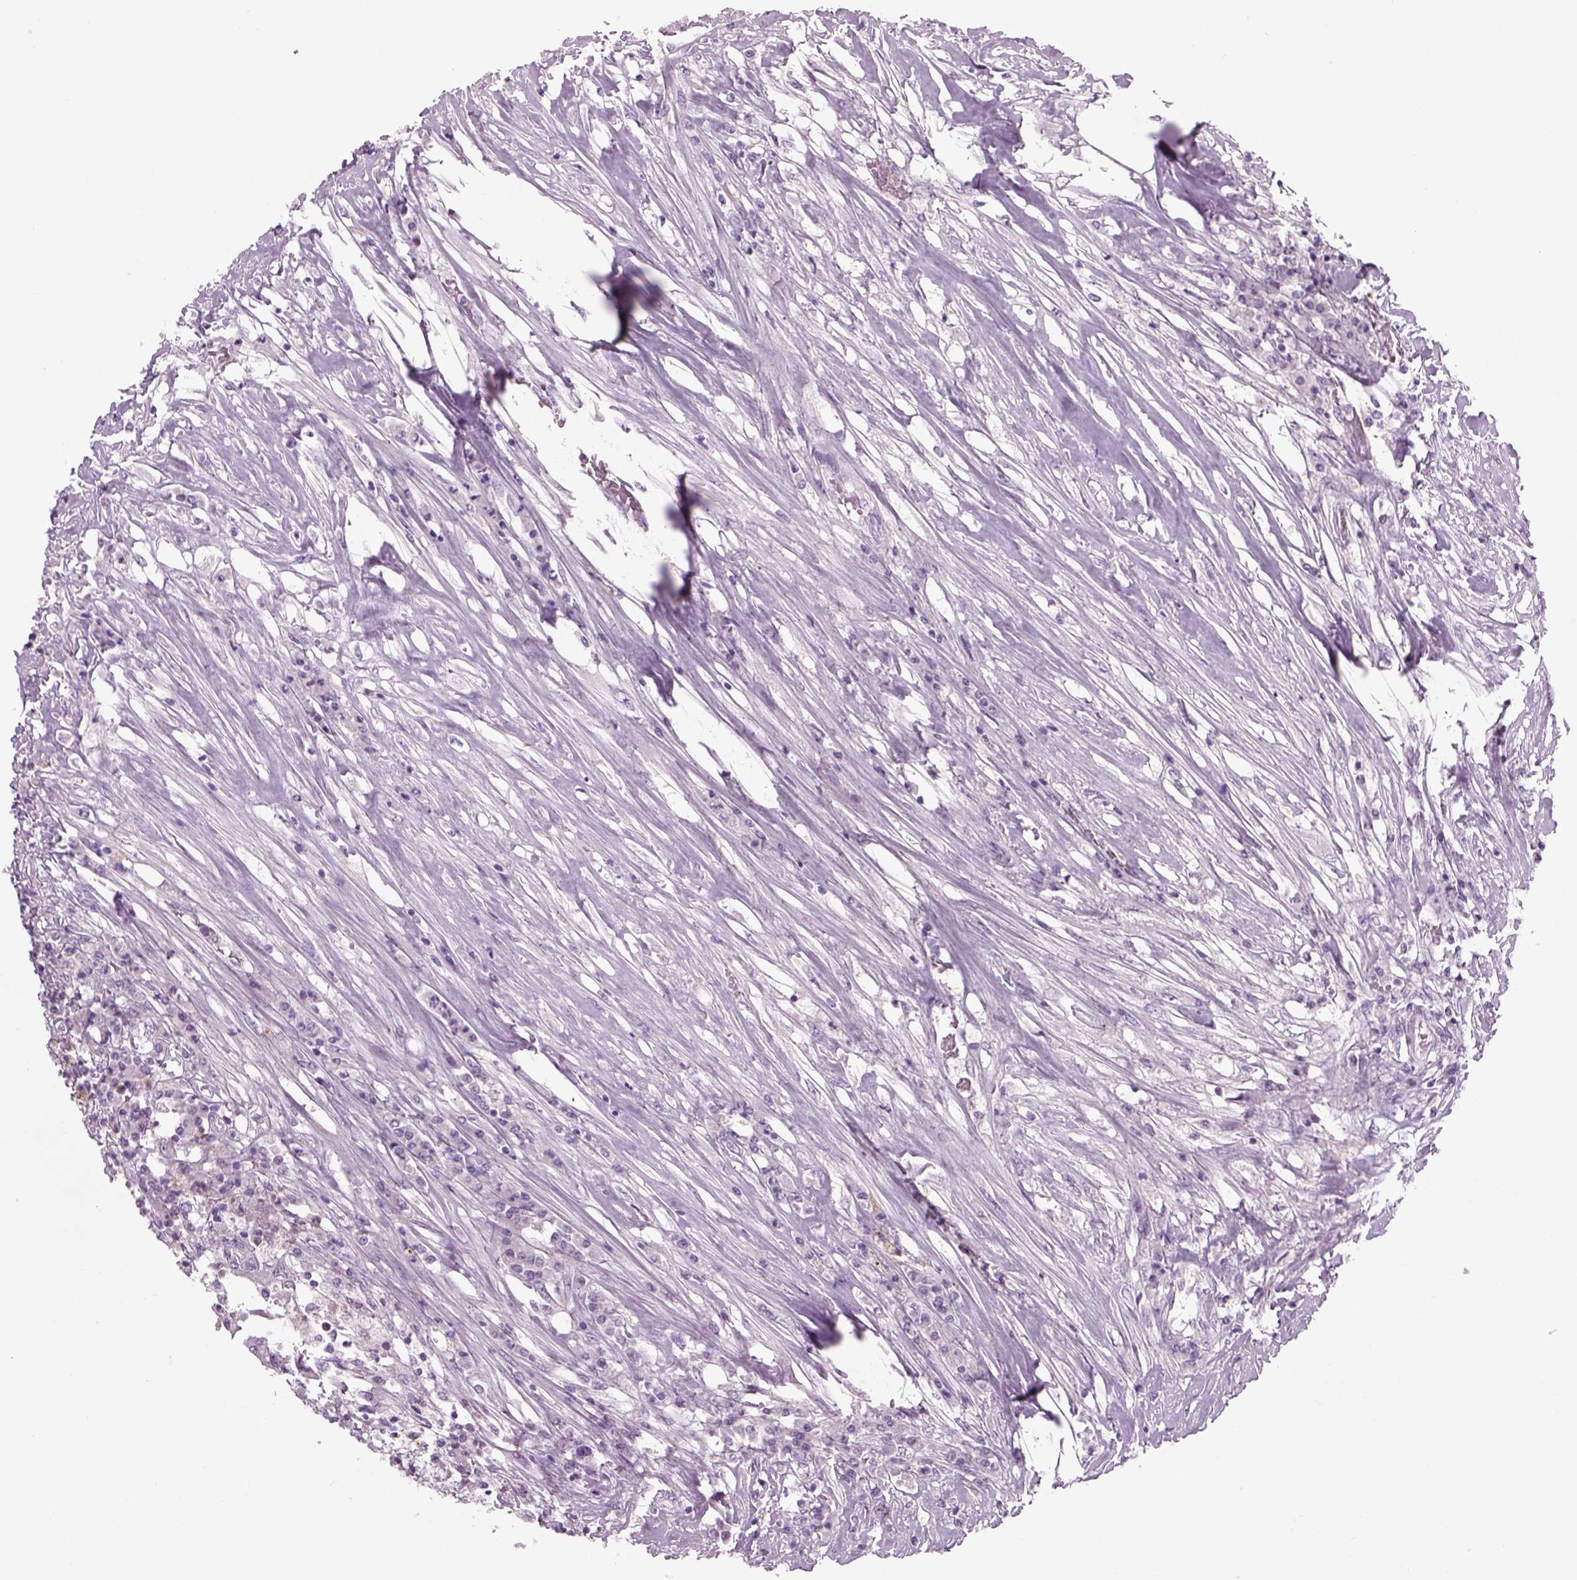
{"staining": {"intensity": "negative", "quantity": "none", "location": "none"}, "tissue": "colorectal cancer", "cell_type": "Tumor cells", "image_type": "cancer", "snomed": [{"axis": "morphology", "description": "Adenocarcinoma, NOS"}, {"axis": "topography", "description": "Rectum"}], "caption": "A histopathology image of human colorectal adenocarcinoma is negative for staining in tumor cells. The staining is performed using DAB (3,3'-diaminobenzidine) brown chromogen with nuclei counter-stained in using hematoxylin.", "gene": "MDH1B", "patient": {"sex": "male", "age": 54}}